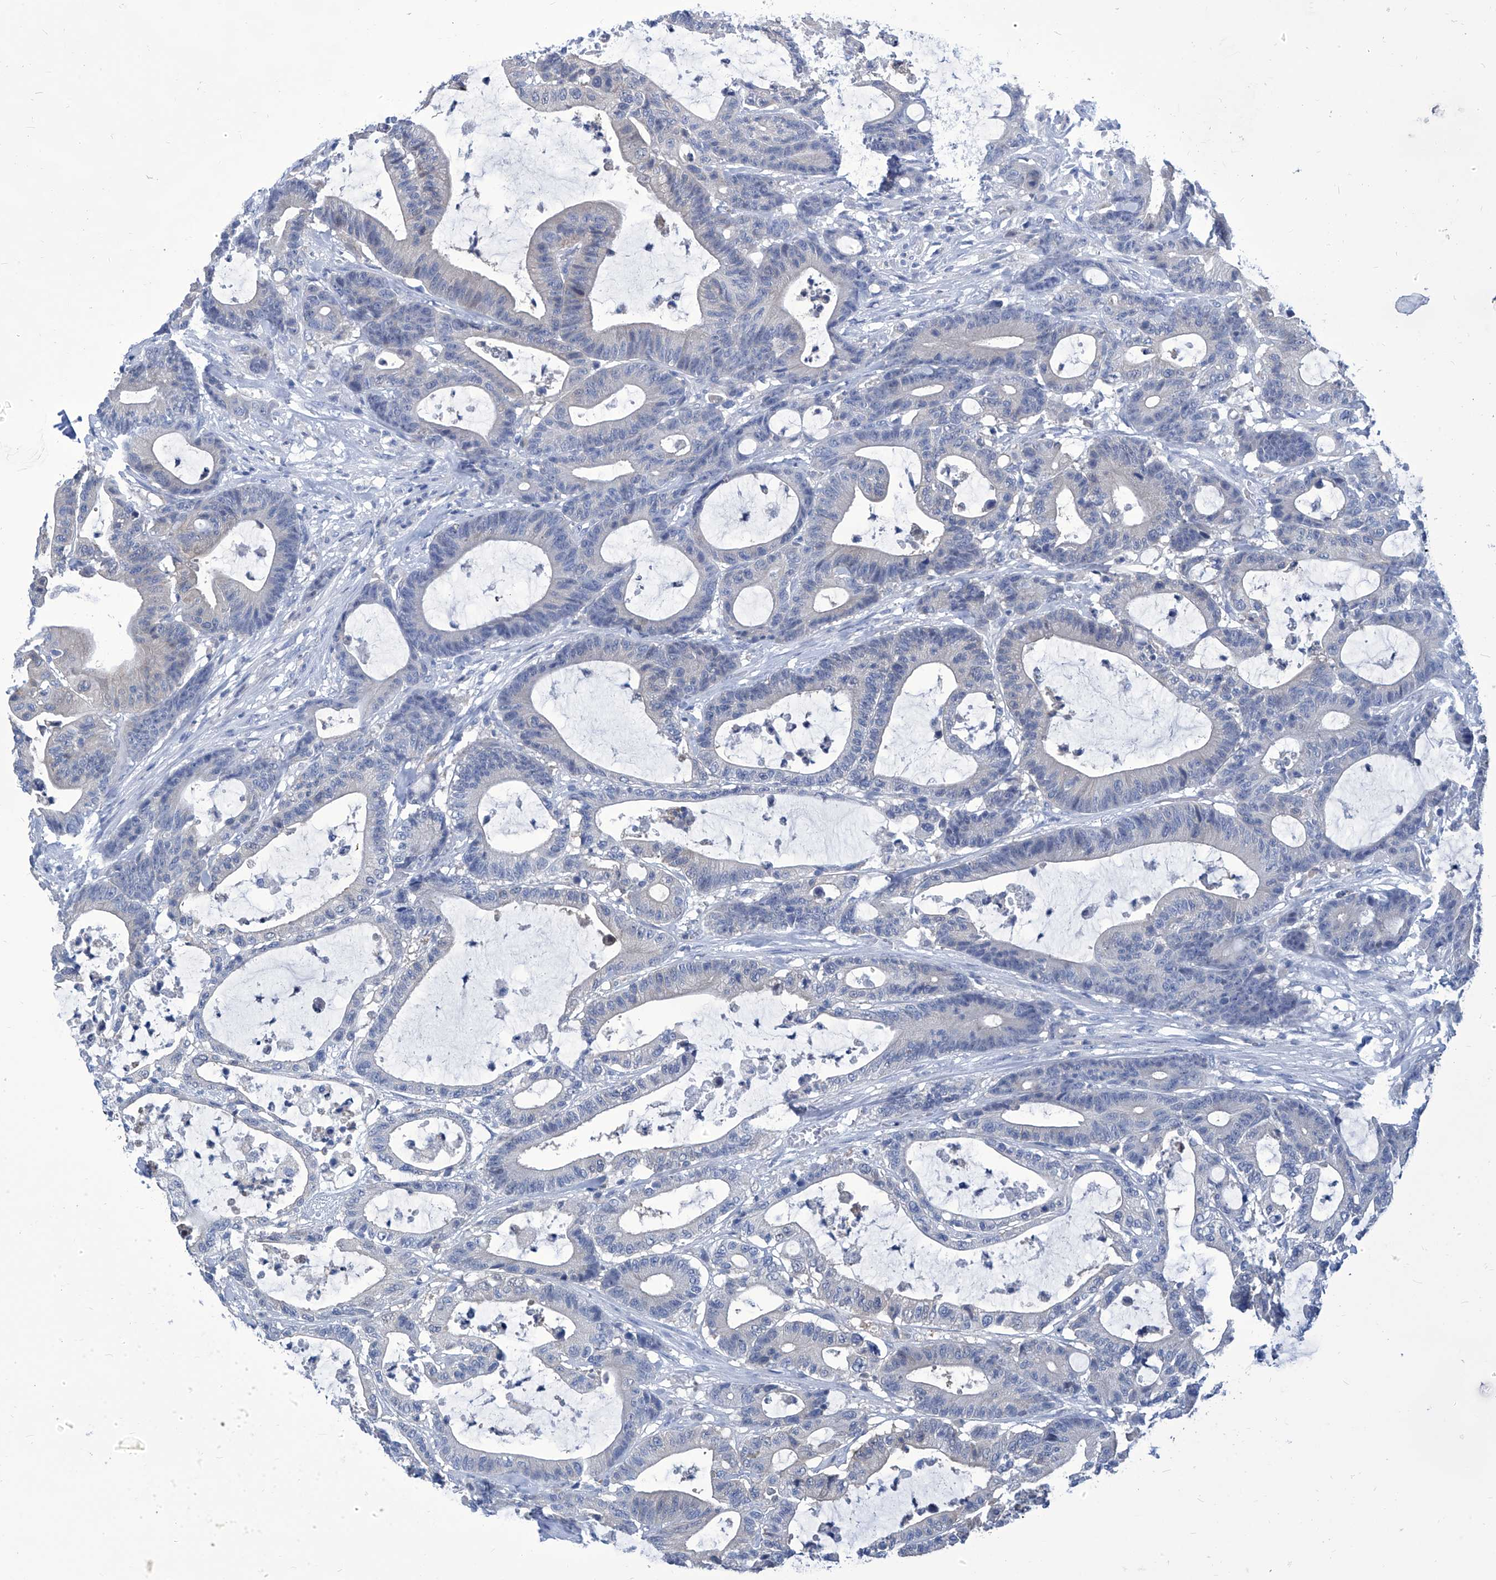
{"staining": {"intensity": "negative", "quantity": "none", "location": "none"}, "tissue": "colorectal cancer", "cell_type": "Tumor cells", "image_type": "cancer", "snomed": [{"axis": "morphology", "description": "Adenocarcinoma, NOS"}, {"axis": "topography", "description": "Colon"}], "caption": "Tumor cells are negative for brown protein staining in colorectal cancer. (DAB immunohistochemistry (IHC) visualized using brightfield microscopy, high magnification).", "gene": "IMPA2", "patient": {"sex": "female", "age": 84}}